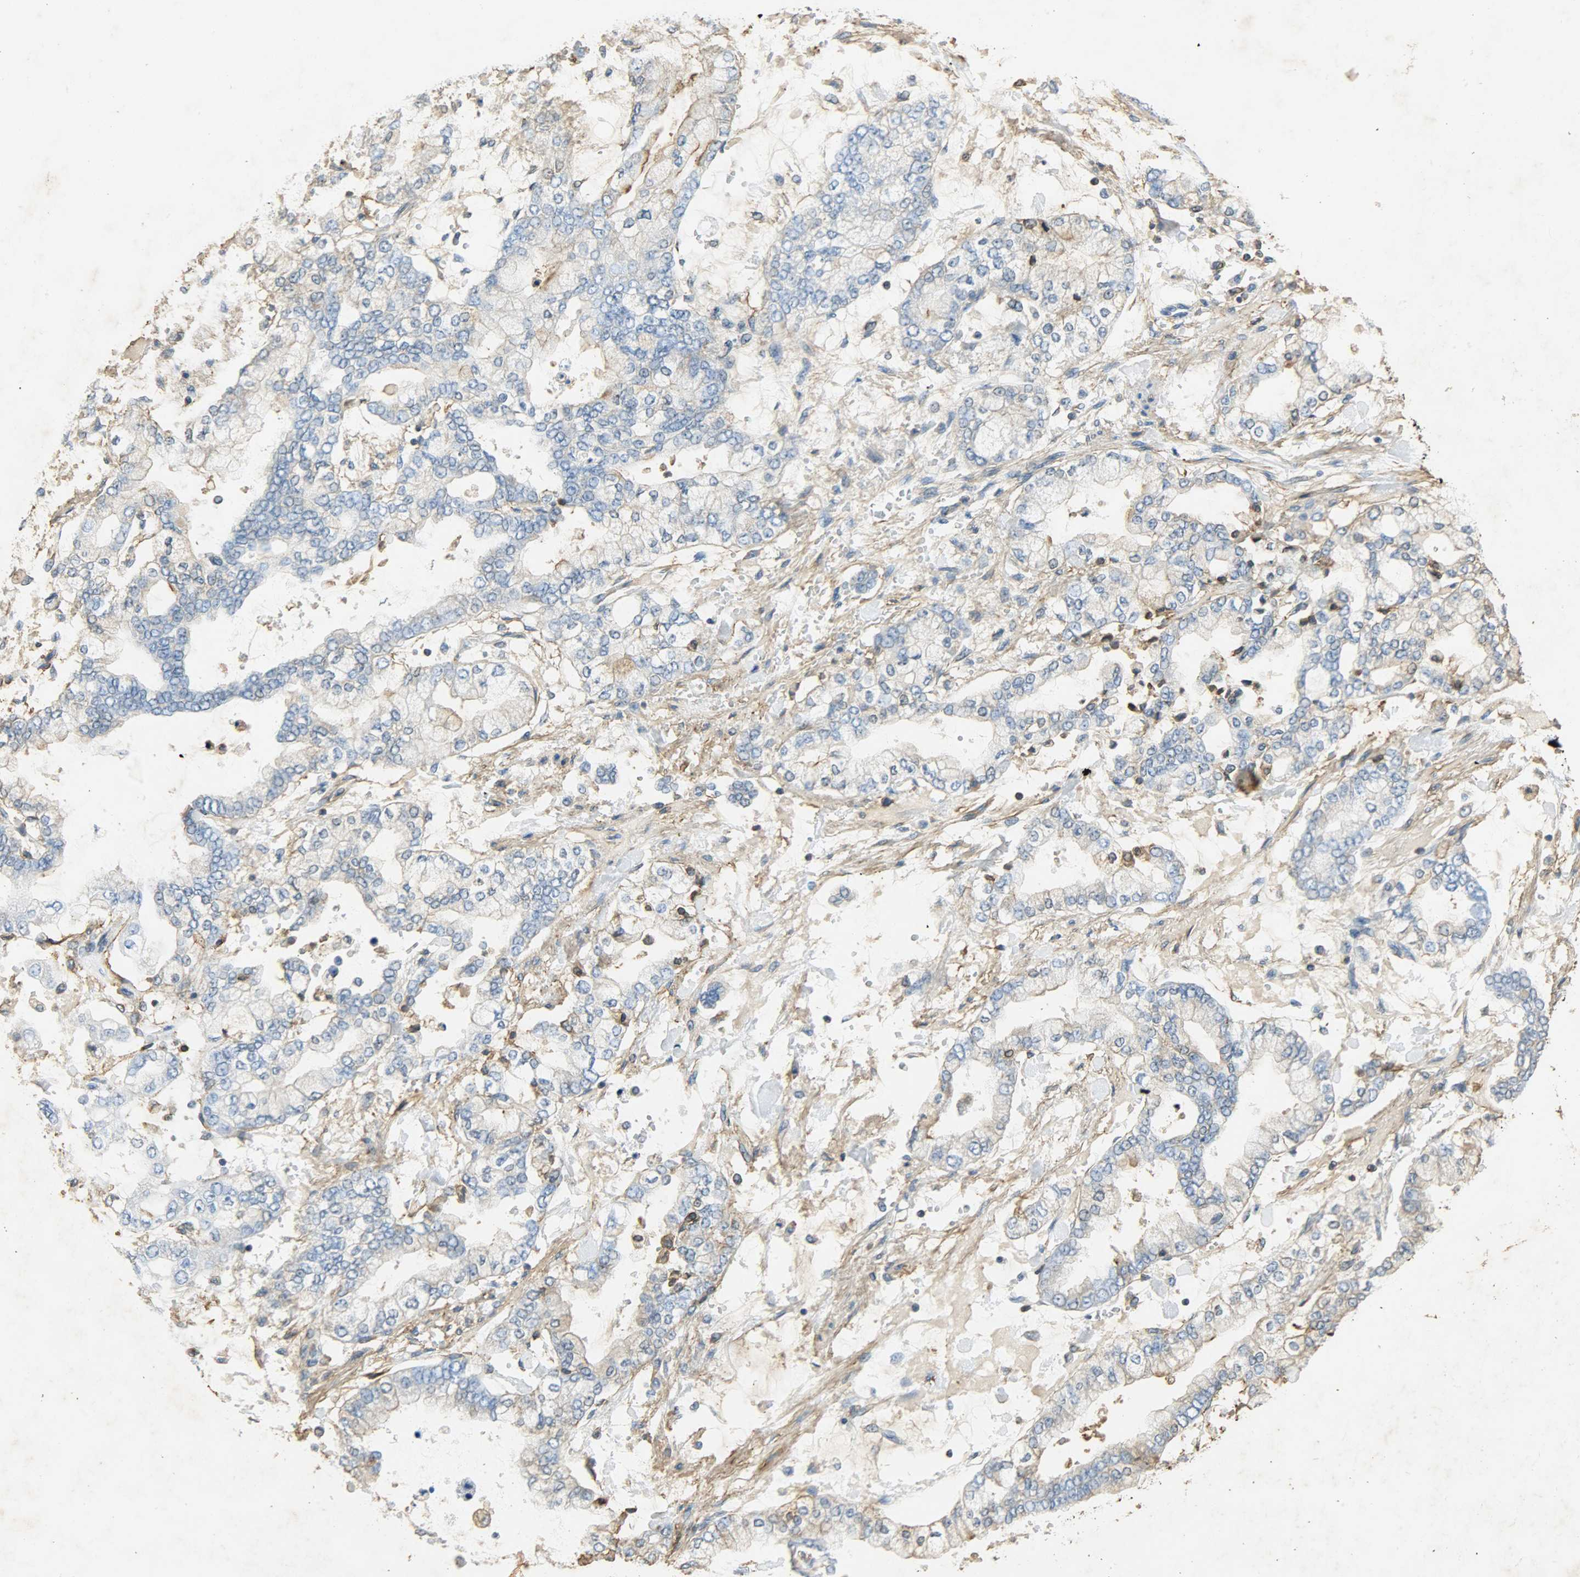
{"staining": {"intensity": "negative", "quantity": "none", "location": "none"}, "tissue": "stomach cancer", "cell_type": "Tumor cells", "image_type": "cancer", "snomed": [{"axis": "morphology", "description": "Normal tissue, NOS"}, {"axis": "morphology", "description": "Adenocarcinoma, NOS"}, {"axis": "topography", "description": "Stomach, upper"}, {"axis": "topography", "description": "Stomach"}], "caption": "IHC image of human adenocarcinoma (stomach) stained for a protein (brown), which exhibits no expression in tumor cells.", "gene": "ANXA6", "patient": {"sex": "male", "age": 76}}